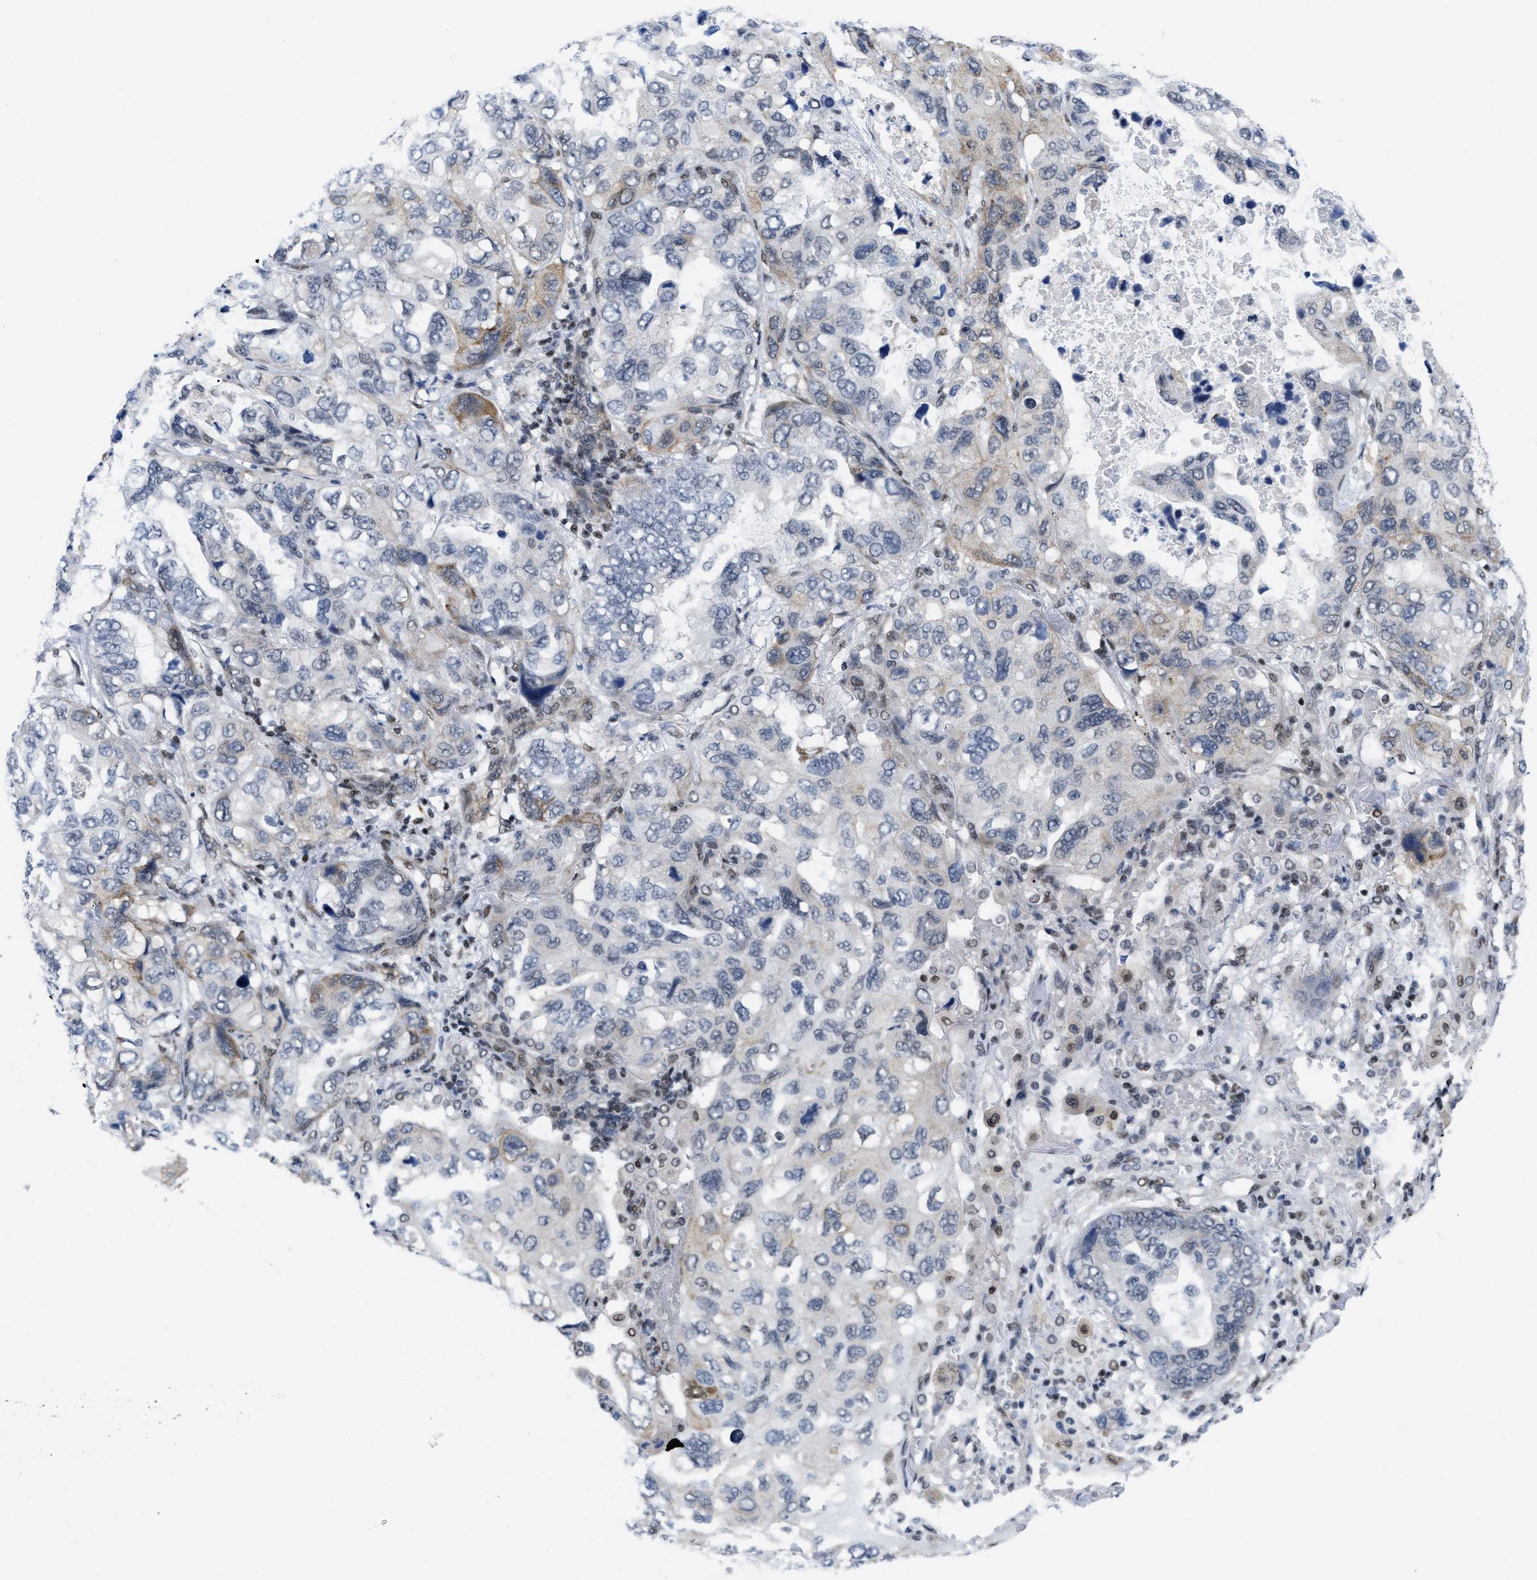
{"staining": {"intensity": "negative", "quantity": "none", "location": "none"}, "tissue": "lung cancer", "cell_type": "Tumor cells", "image_type": "cancer", "snomed": [{"axis": "morphology", "description": "Squamous cell carcinoma, NOS"}, {"axis": "topography", "description": "Lung"}], "caption": "Protein analysis of squamous cell carcinoma (lung) exhibits no significant expression in tumor cells. (DAB immunohistochemistry (IHC), high magnification).", "gene": "MIER1", "patient": {"sex": "female", "age": 73}}